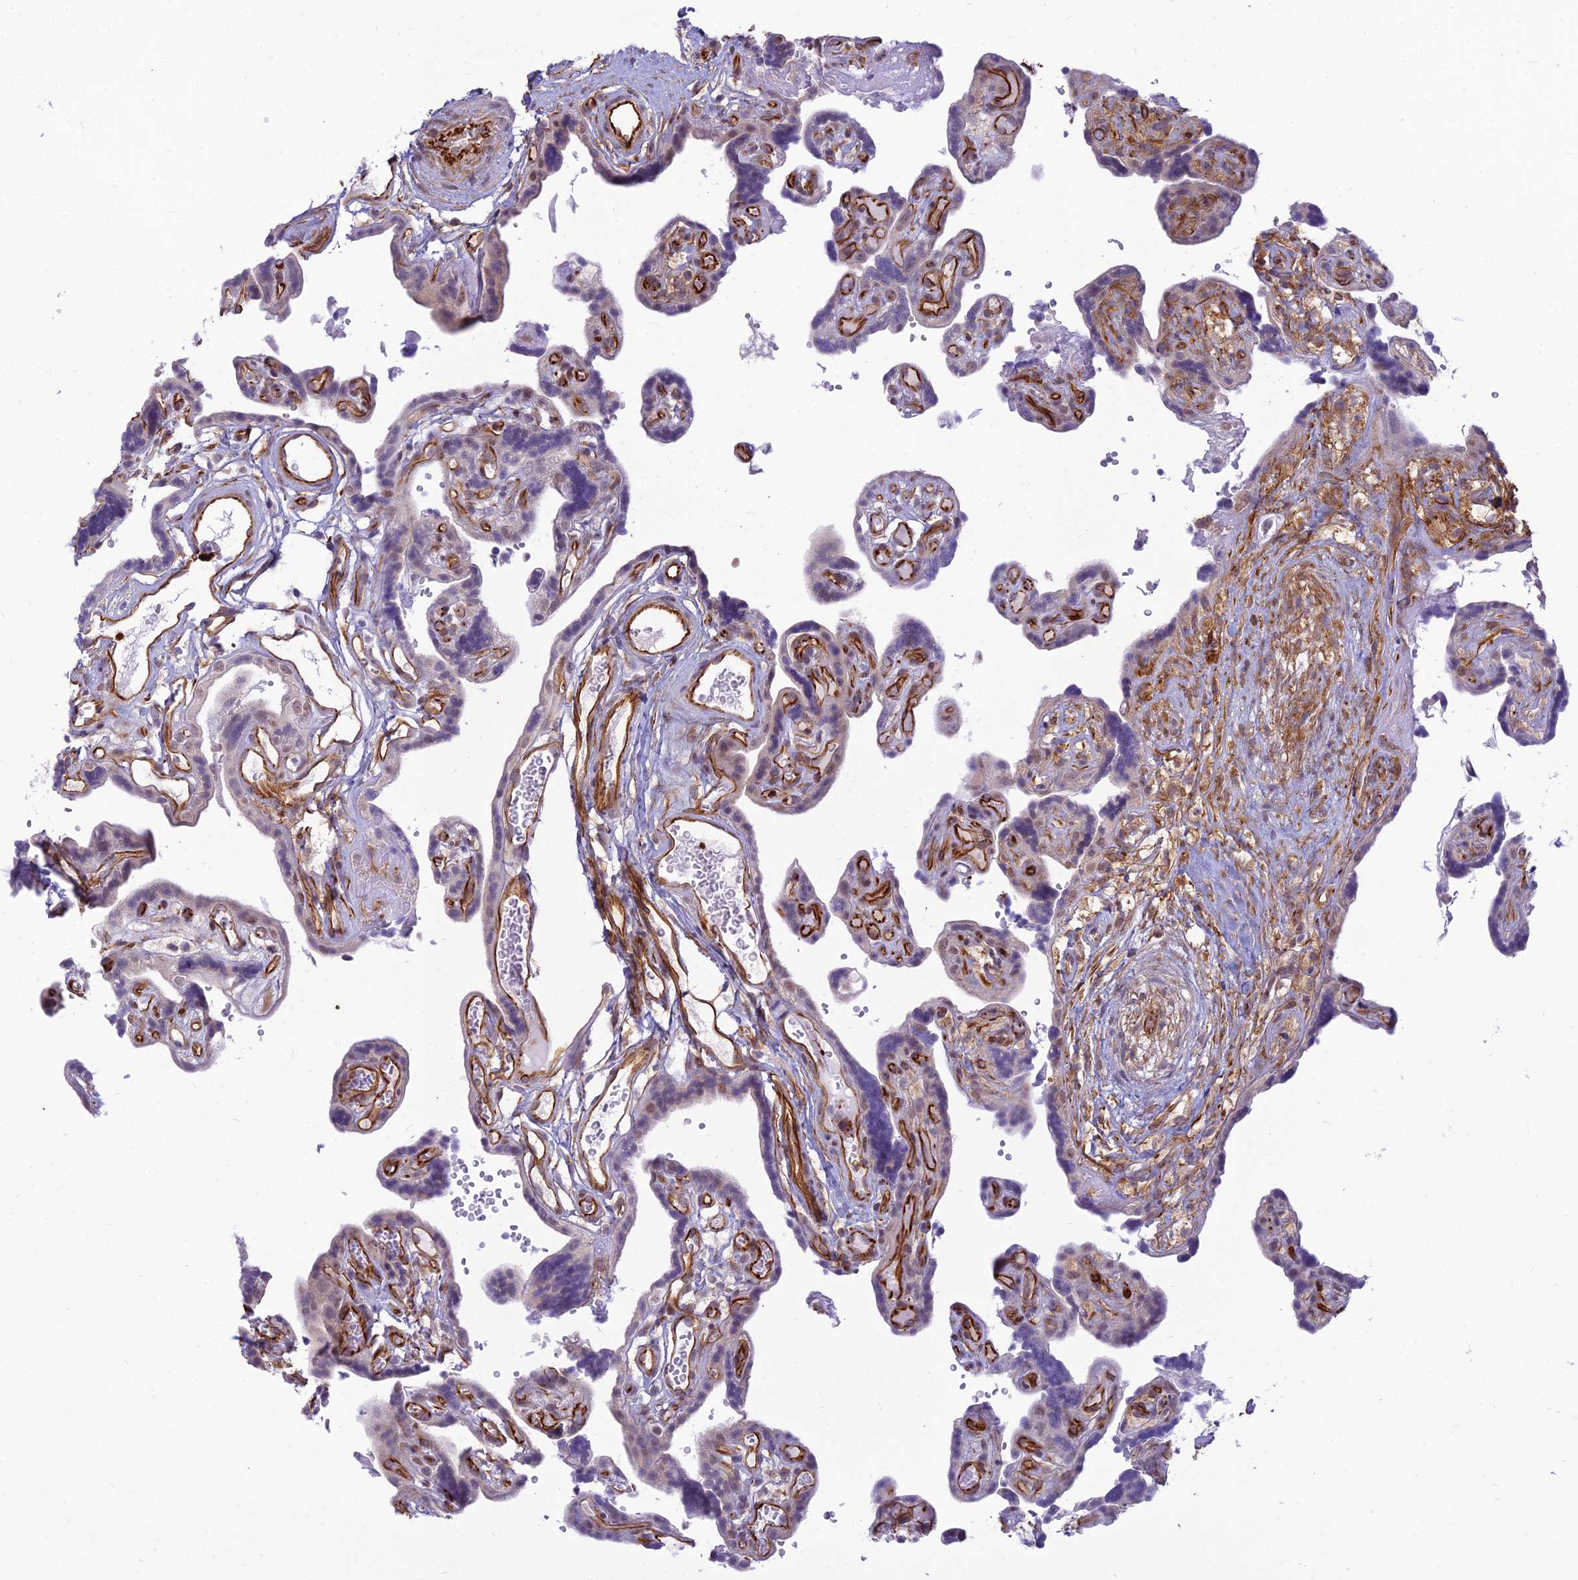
{"staining": {"intensity": "weak", "quantity": "<25%", "location": "cytoplasmic/membranous"}, "tissue": "placenta", "cell_type": "Decidual cells", "image_type": "normal", "snomed": [{"axis": "morphology", "description": "Normal tissue, NOS"}, {"axis": "topography", "description": "Placenta"}], "caption": "This micrograph is of unremarkable placenta stained with immunohistochemistry to label a protein in brown with the nuclei are counter-stained blue. There is no expression in decidual cells. (DAB immunohistochemistry (IHC) with hematoxylin counter stain).", "gene": "SAPCD2", "patient": {"sex": "female", "age": 30}}